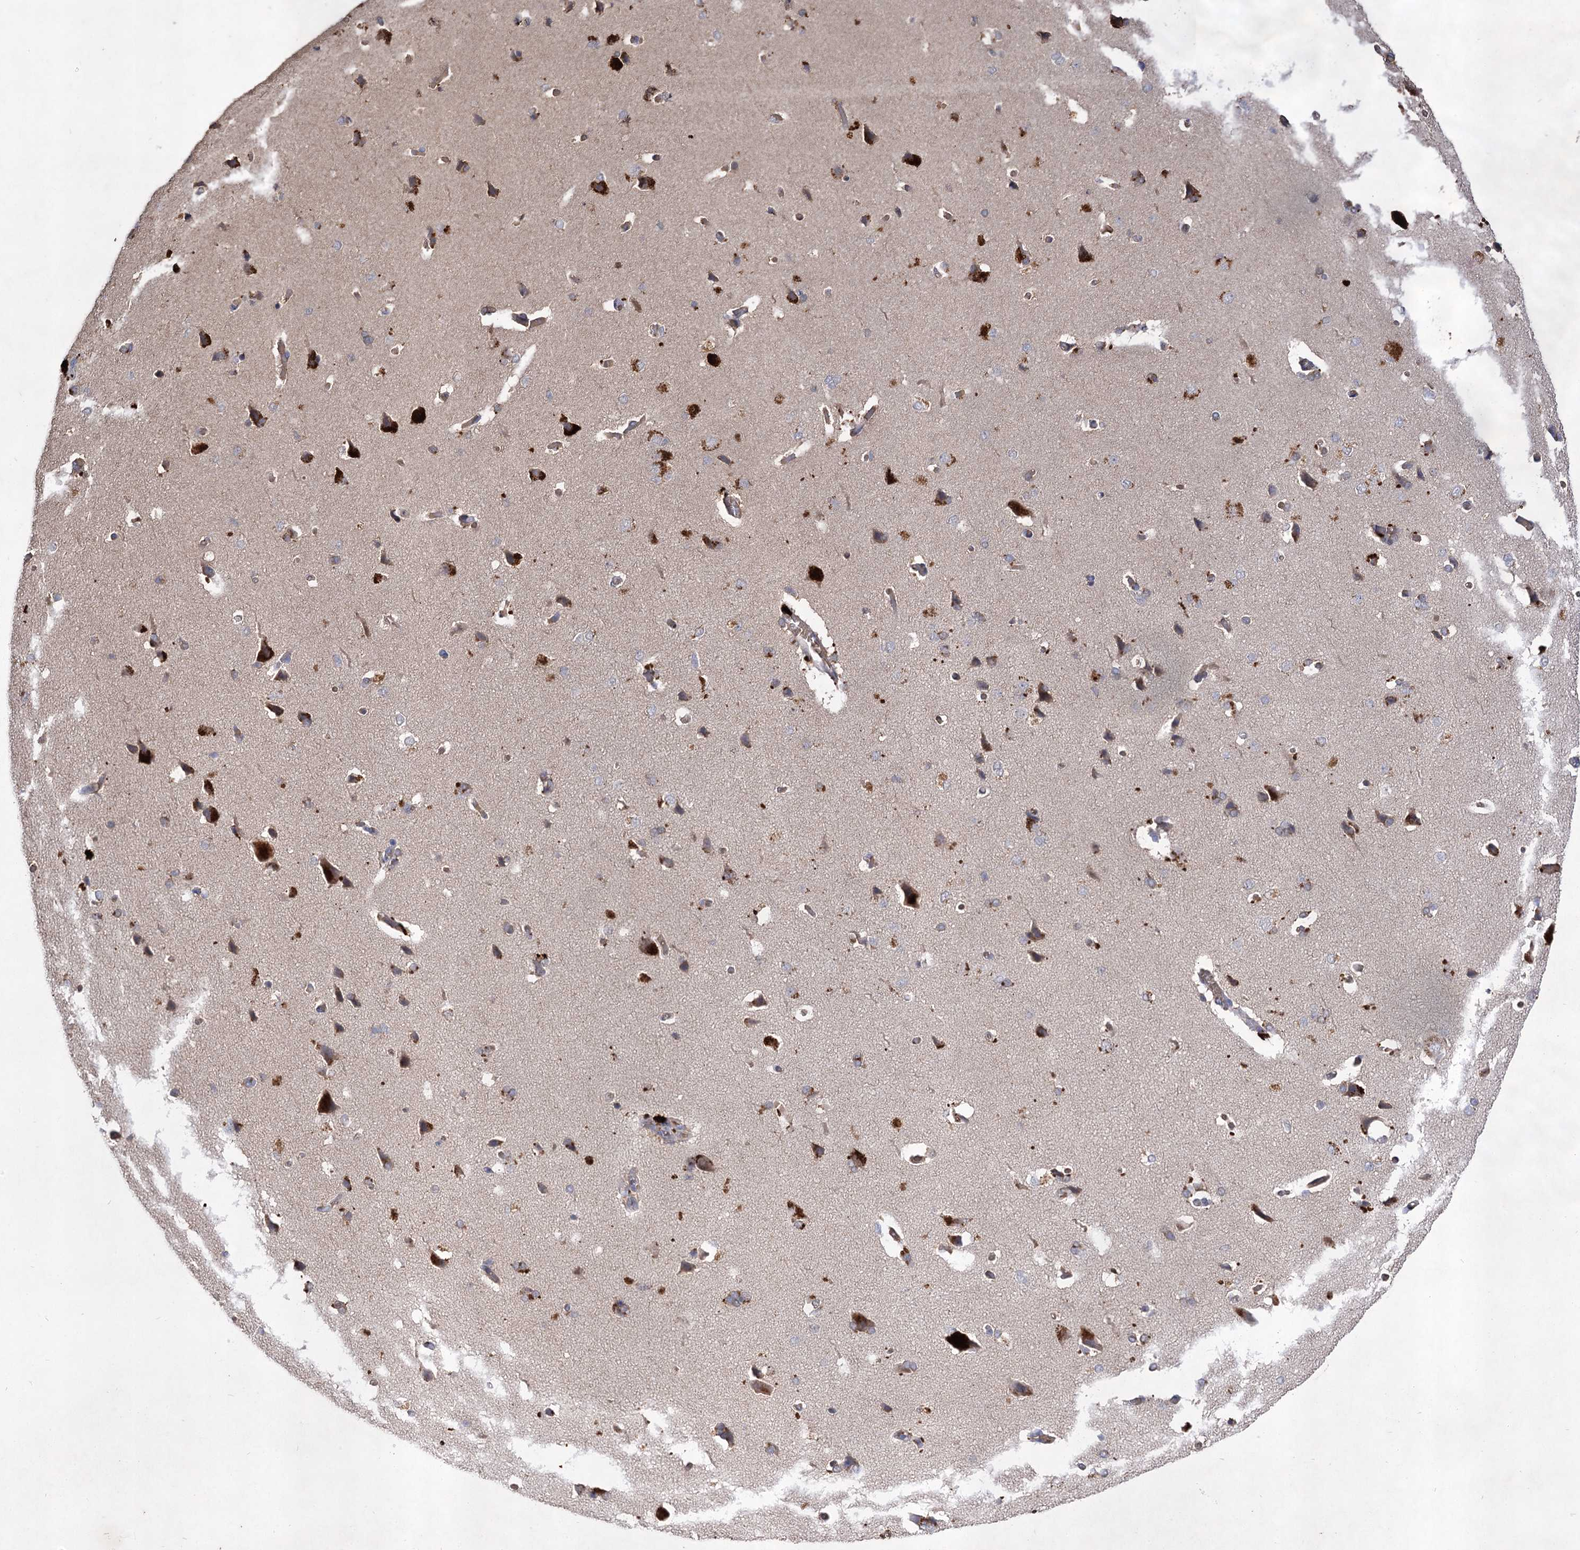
{"staining": {"intensity": "weak", "quantity": "25%-75%", "location": "cytoplasmic/membranous"}, "tissue": "cerebral cortex", "cell_type": "Endothelial cells", "image_type": "normal", "snomed": [{"axis": "morphology", "description": "Normal tissue, NOS"}, {"axis": "topography", "description": "Cerebral cortex"}], "caption": "Protein analysis of normal cerebral cortex reveals weak cytoplasmic/membranous staining in about 25%-75% of endothelial cells. (DAB (3,3'-diaminobenzidine) = brown stain, brightfield microscopy at high magnification).", "gene": "USP50", "patient": {"sex": "male", "age": 62}}